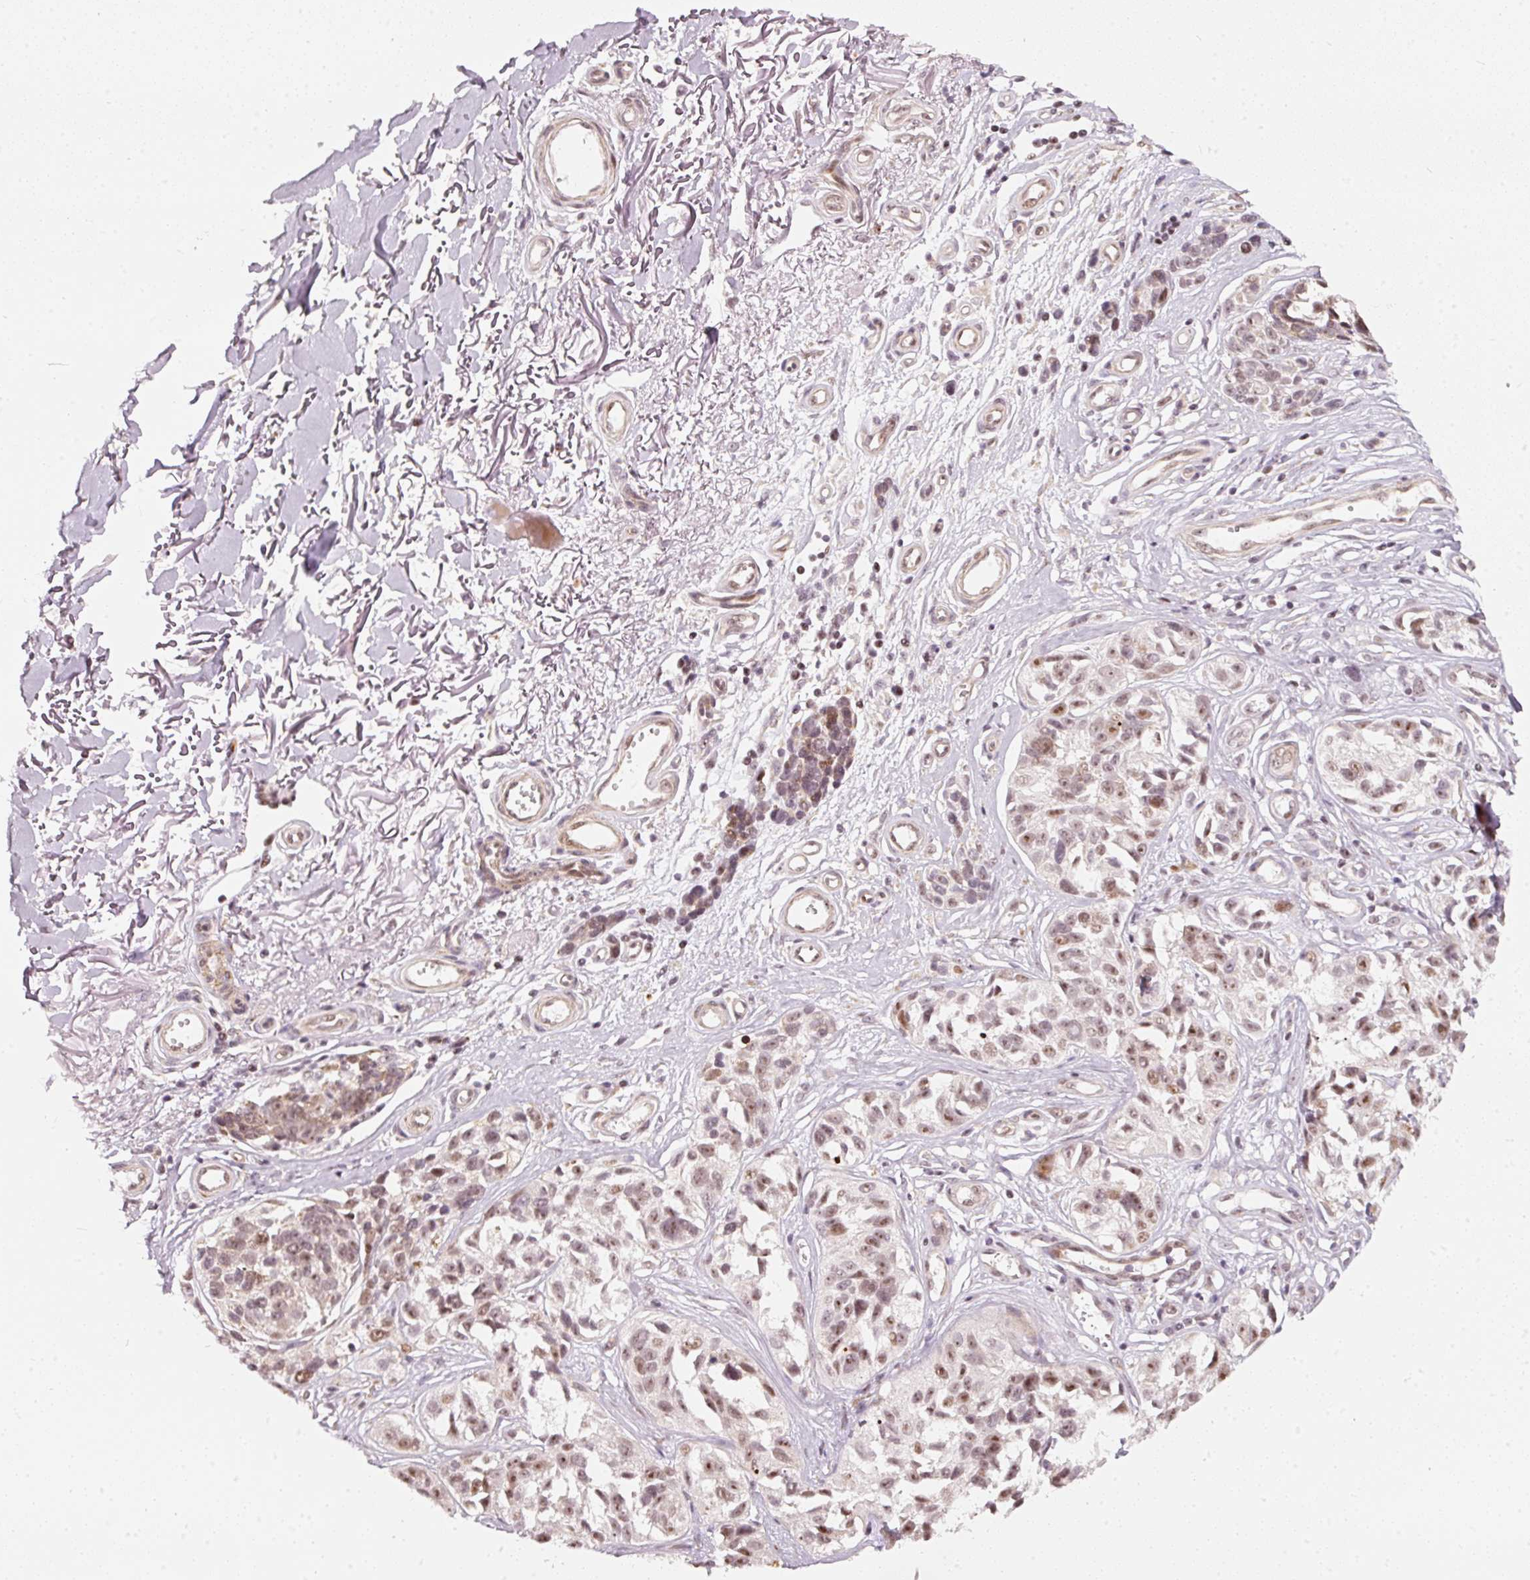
{"staining": {"intensity": "moderate", "quantity": ">75%", "location": "nuclear"}, "tissue": "melanoma", "cell_type": "Tumor cells", "image_type": "cancer", "snomed": [{"axis": "morphology", "description": "Malignant melanoma, NOS"}, {"axis": "topography", "description": "Skin"}], "caption": "The photomicrograph demonstrates a brown stain indicating the presence of a protein in the nuclear of tumor cells in malignant melanoma.", "gene": "MXRA8", "patient": {"sex": "male", "age": 73}}